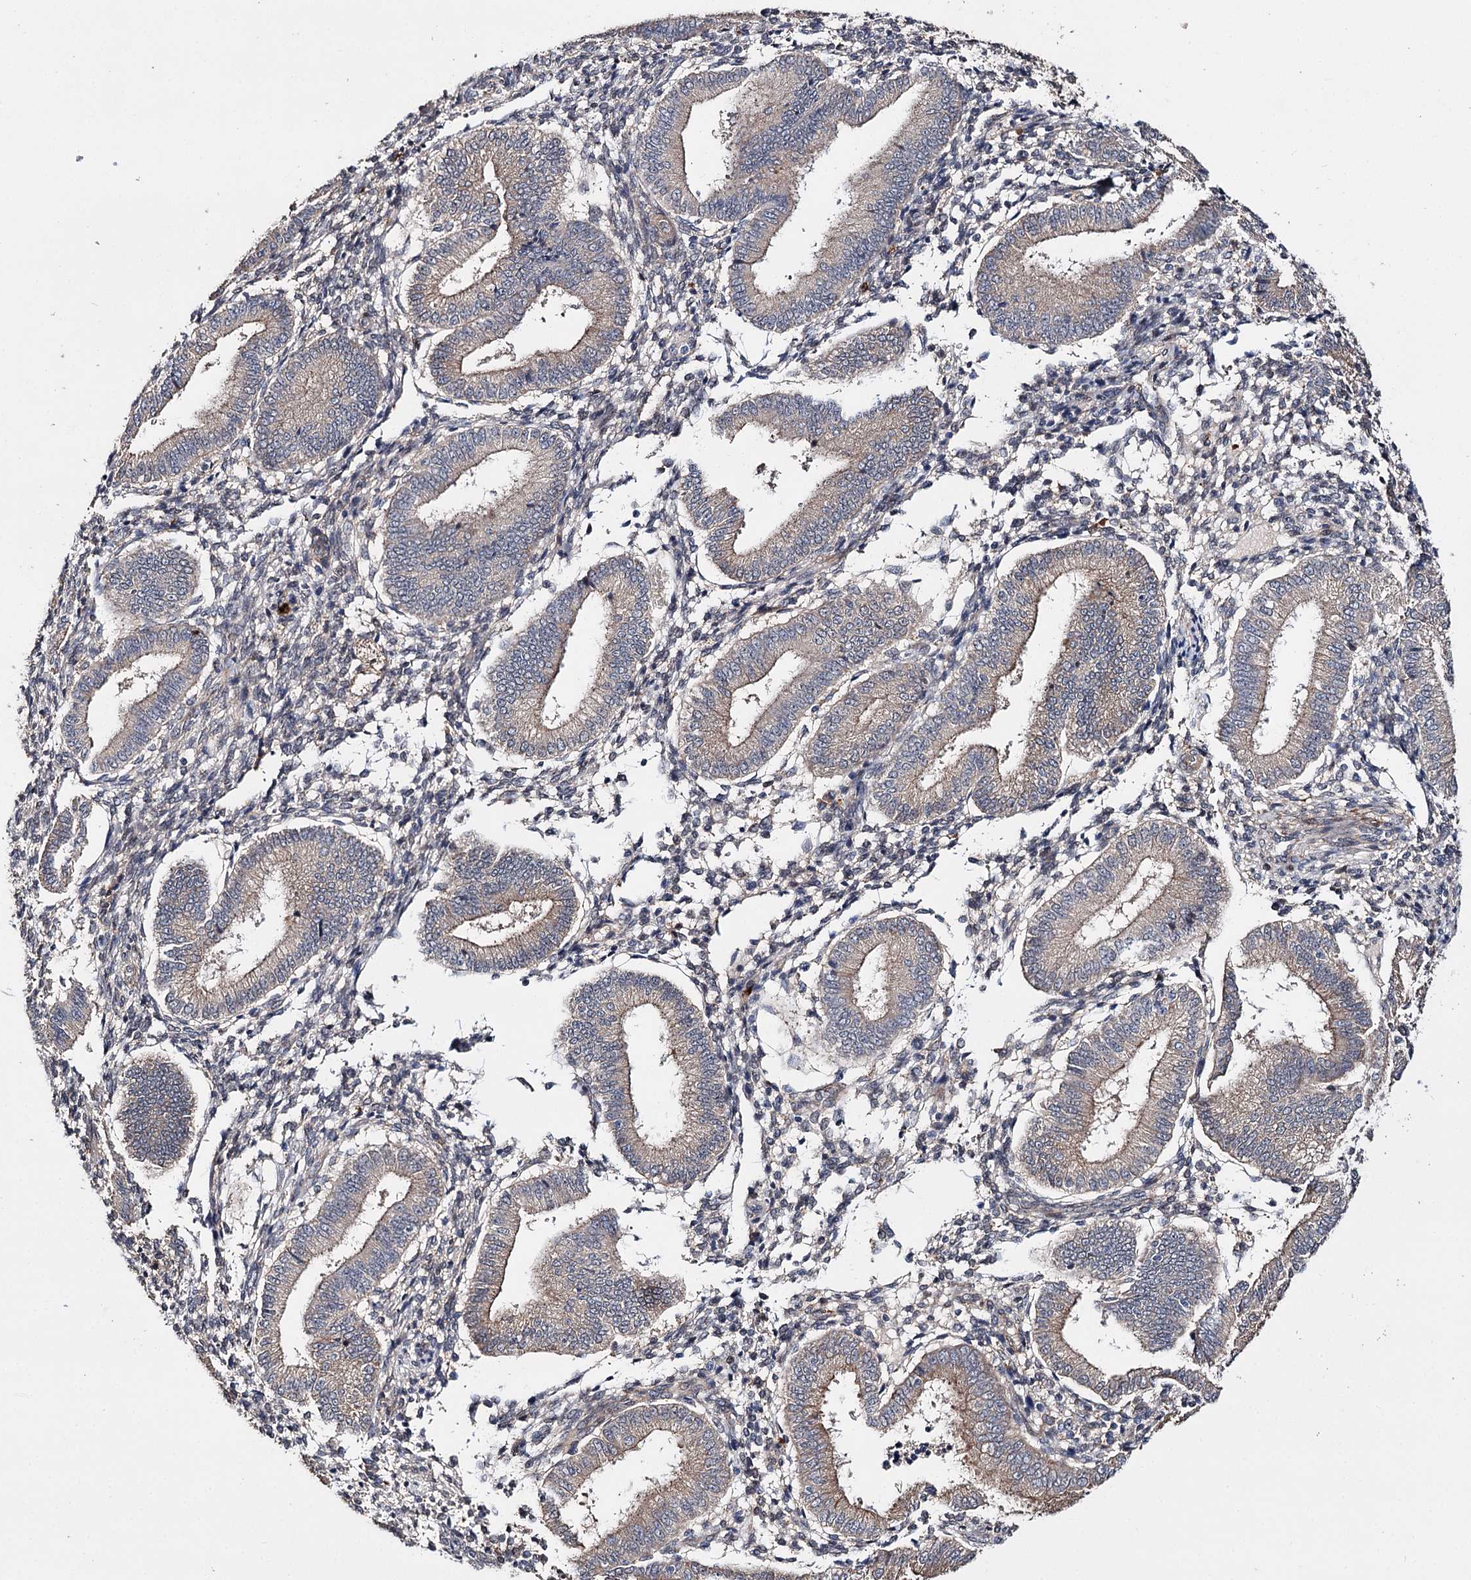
{"staining": {"intensity": "weak", "quantity": "<25%", "location": "cytoplasmic/membranous"}, "tissue": "endometrium", "cell_type": "Cells in endometrial stroma", "image_type": "normal", "snomed": [{"axis": "morphology", "description": "Normal tissue, NOS"}, {"axis": "topography", "description": "Endometrium"}], "caption": "Immunohistochemistry photomicrograph of unremarkable human endometrium stained for a protein (brown), which shows no expression in cells in endometrial stroma. (Immunohistochemistry (ihc), brightfield microscopy, high magnification).", "gene": "MINDY3", "patient": {"sex": "female", "age": 39}}